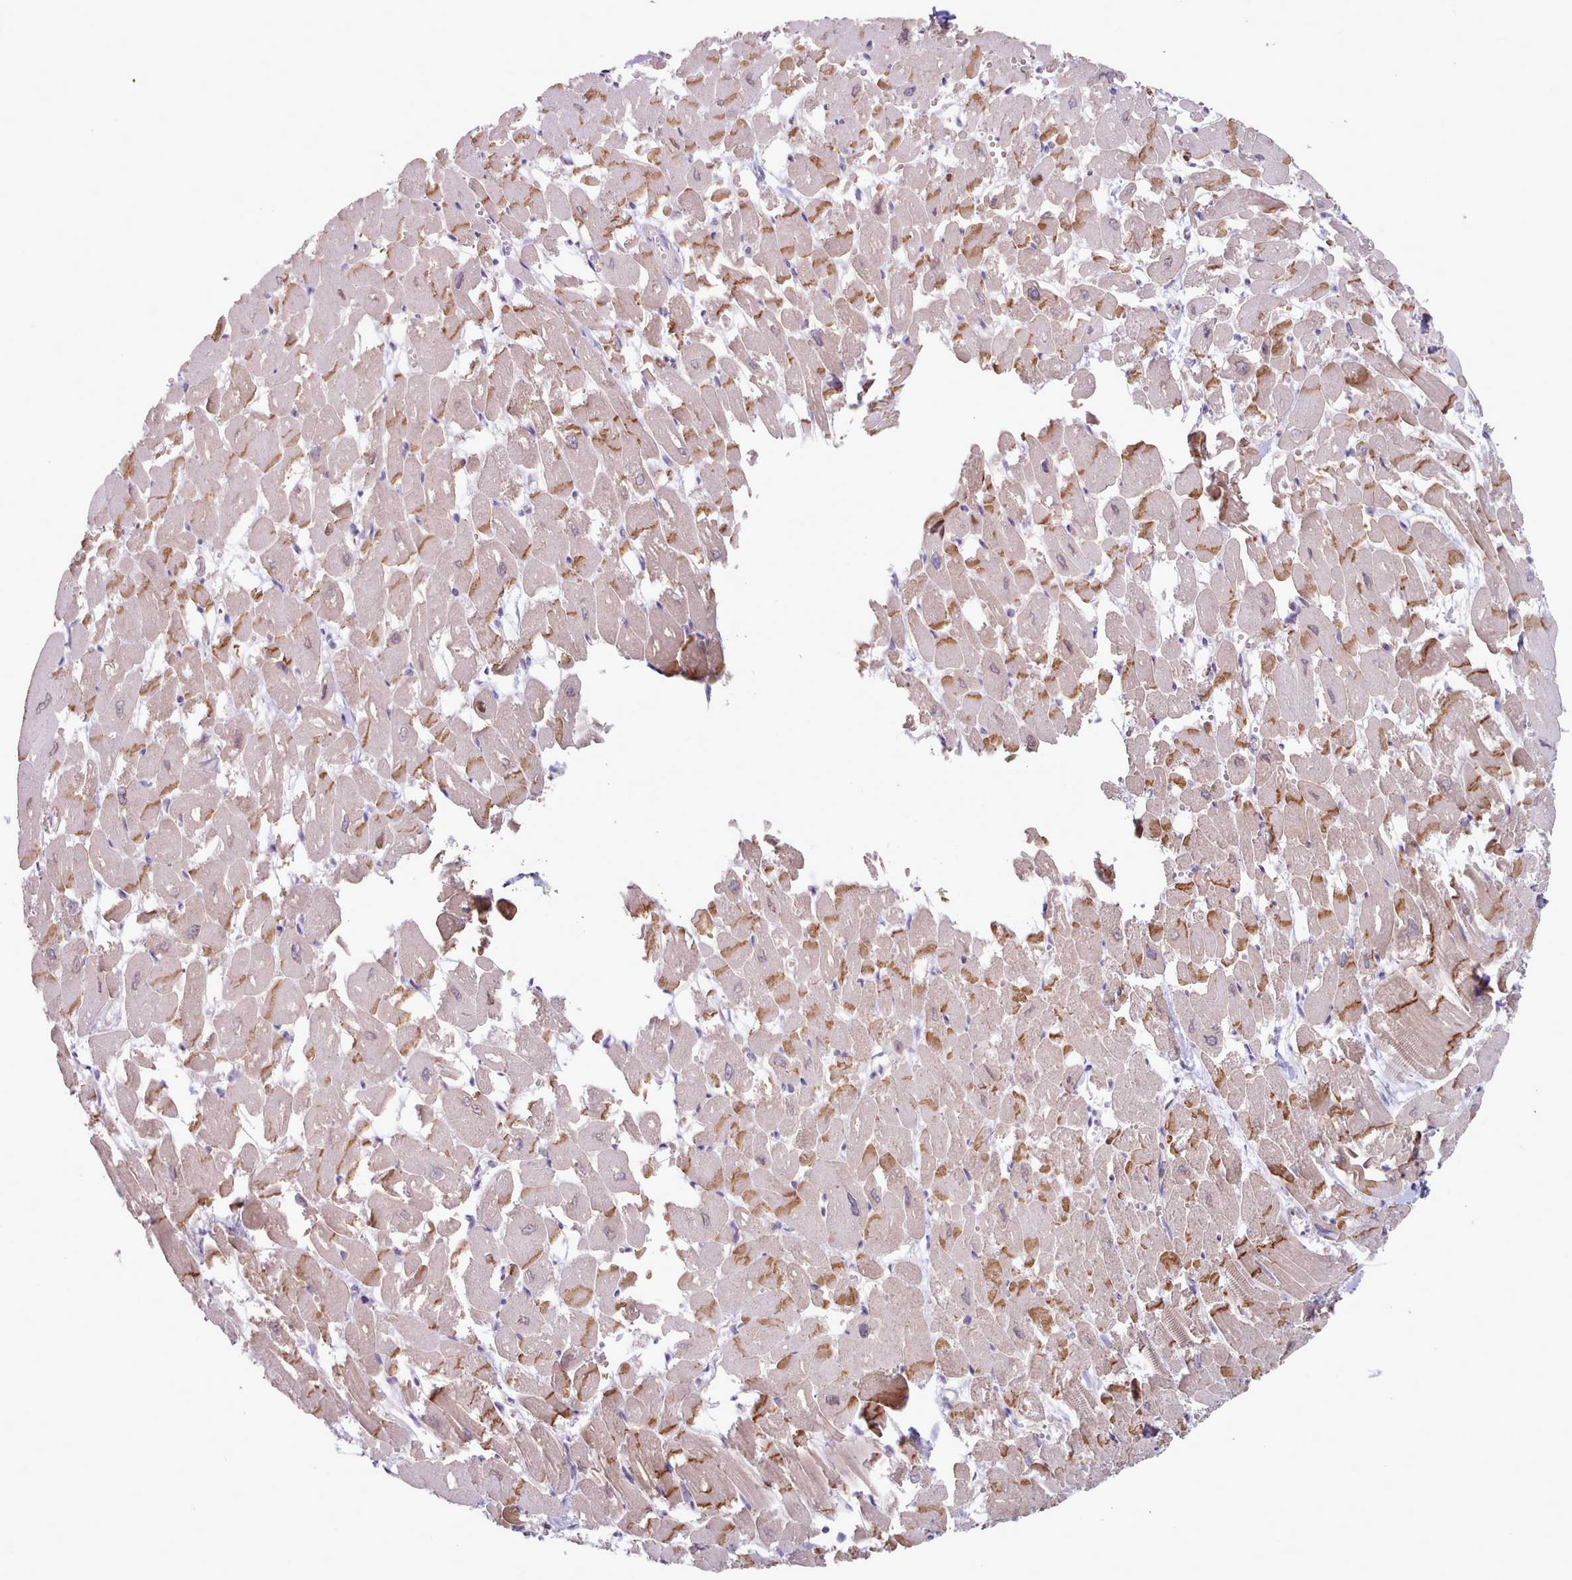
{"staining": {"intensity": "moderate", "quantity": "25%-75%", "location": "cytoplasmic/membranous"}, "tissue": "heart muscle", "cell_type": "Cardiomyocytes", "image_type": "normal", "snomed": [{"axis": "morphology", "description": "Normal tissue, NOS"}, {"axis": "topography", "description": "Heart"}], "caption": "A medium amount of moderate cytoplasmic/membranous staining is seen in about 25%-75% of cardiomyocytes in normal heart muscle.", "gene": "CES3", "patient": {"sex": "male", "age": 54}}